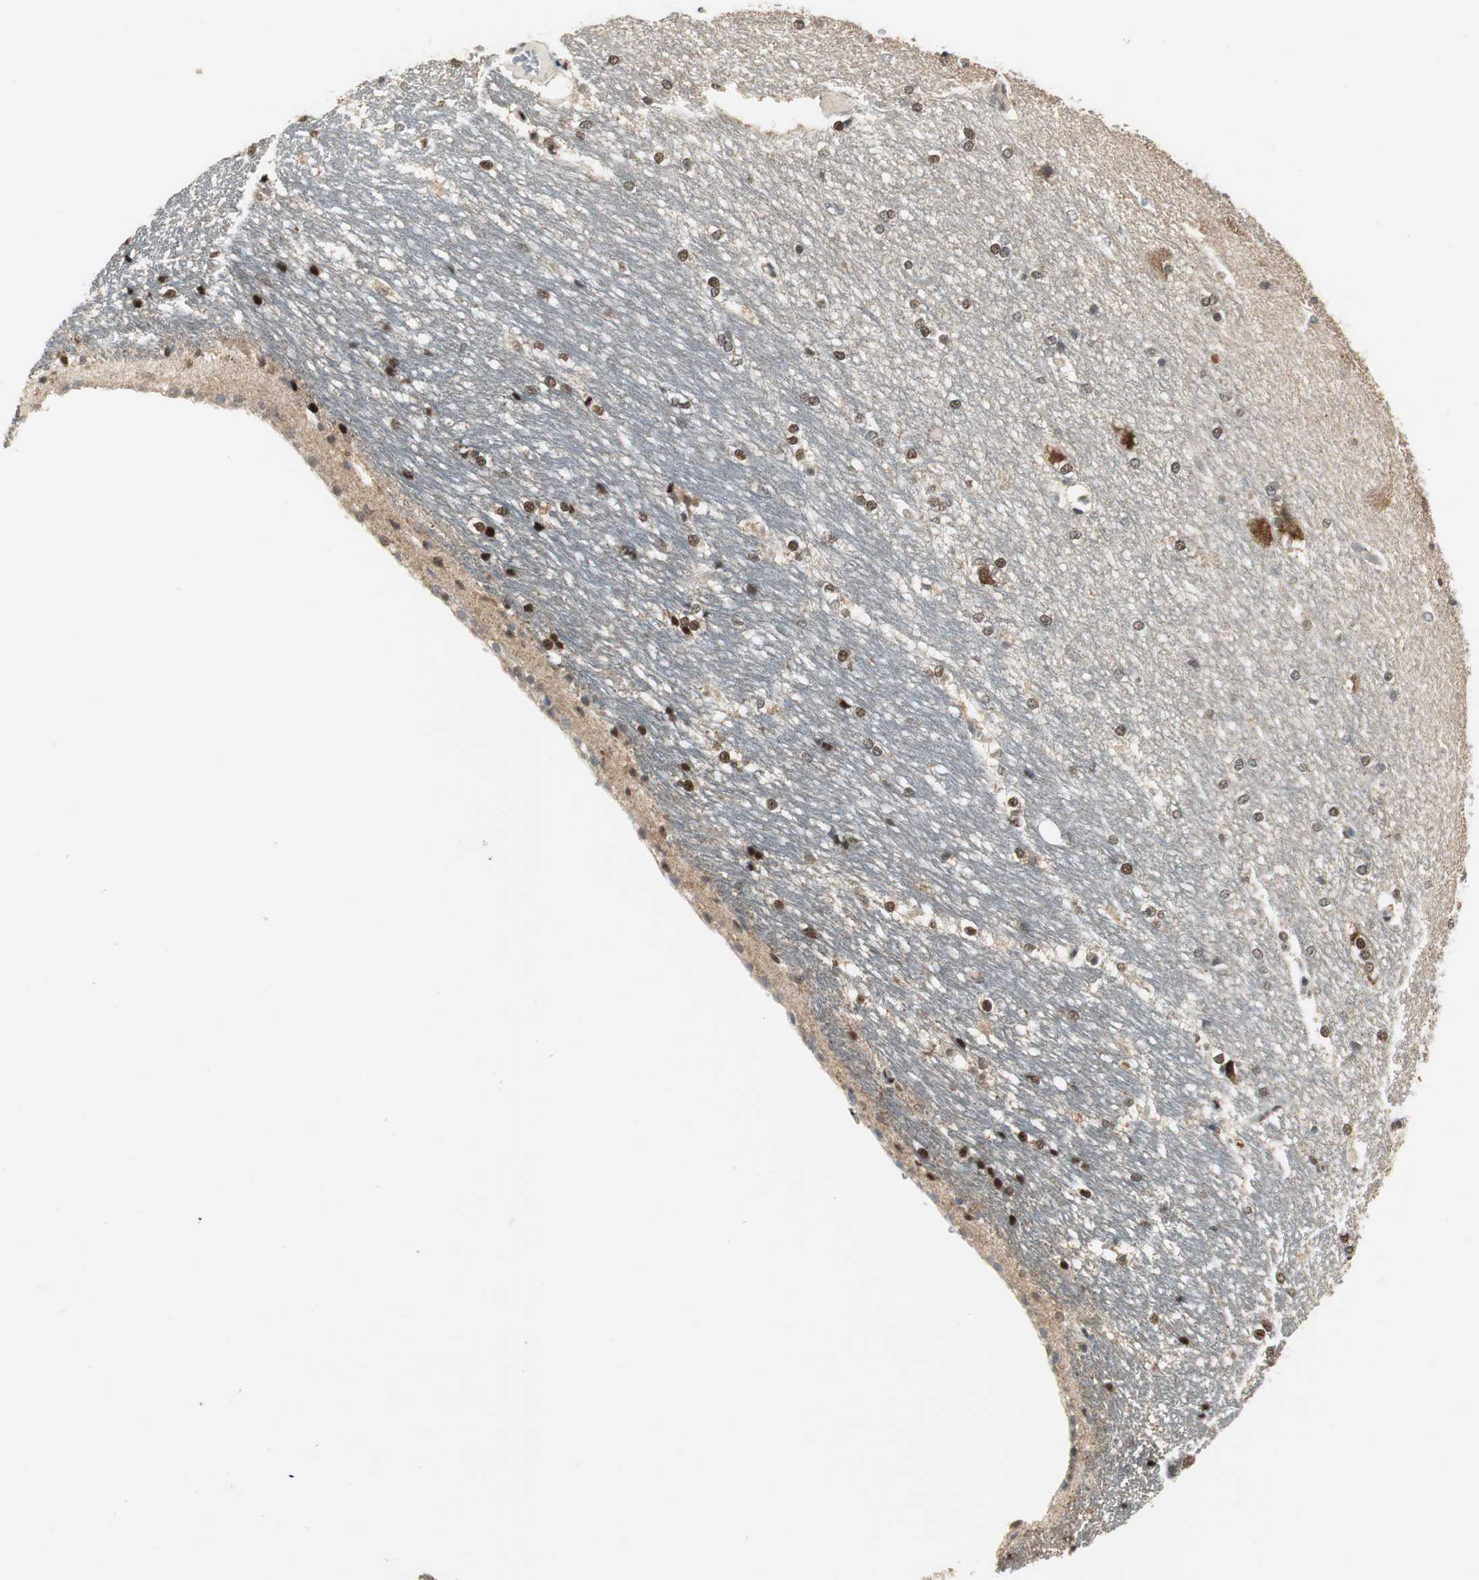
{"staining": {"intensity": "weak", "quantity": "<25%", "location": "cytoplasmic/membranous"}, "tissue": "hippocampus", "cell_type": "Glial cells", "image_type": "normal", "snomed": [{"axis": "morphology", "description": "Normal tissue, NOS"}, {"axis": "topography", "description": "Hippocampus"}], "caption": "Immunohistochemistry (IHC) micrograph of normal hippocampus: human hippocampus stained with DAB (3,3'-diaminobenzidine) shows no significant protein positivity in glial cells.", "gene": "CCT5", "patient": {"sex": "female", "age": 19}}